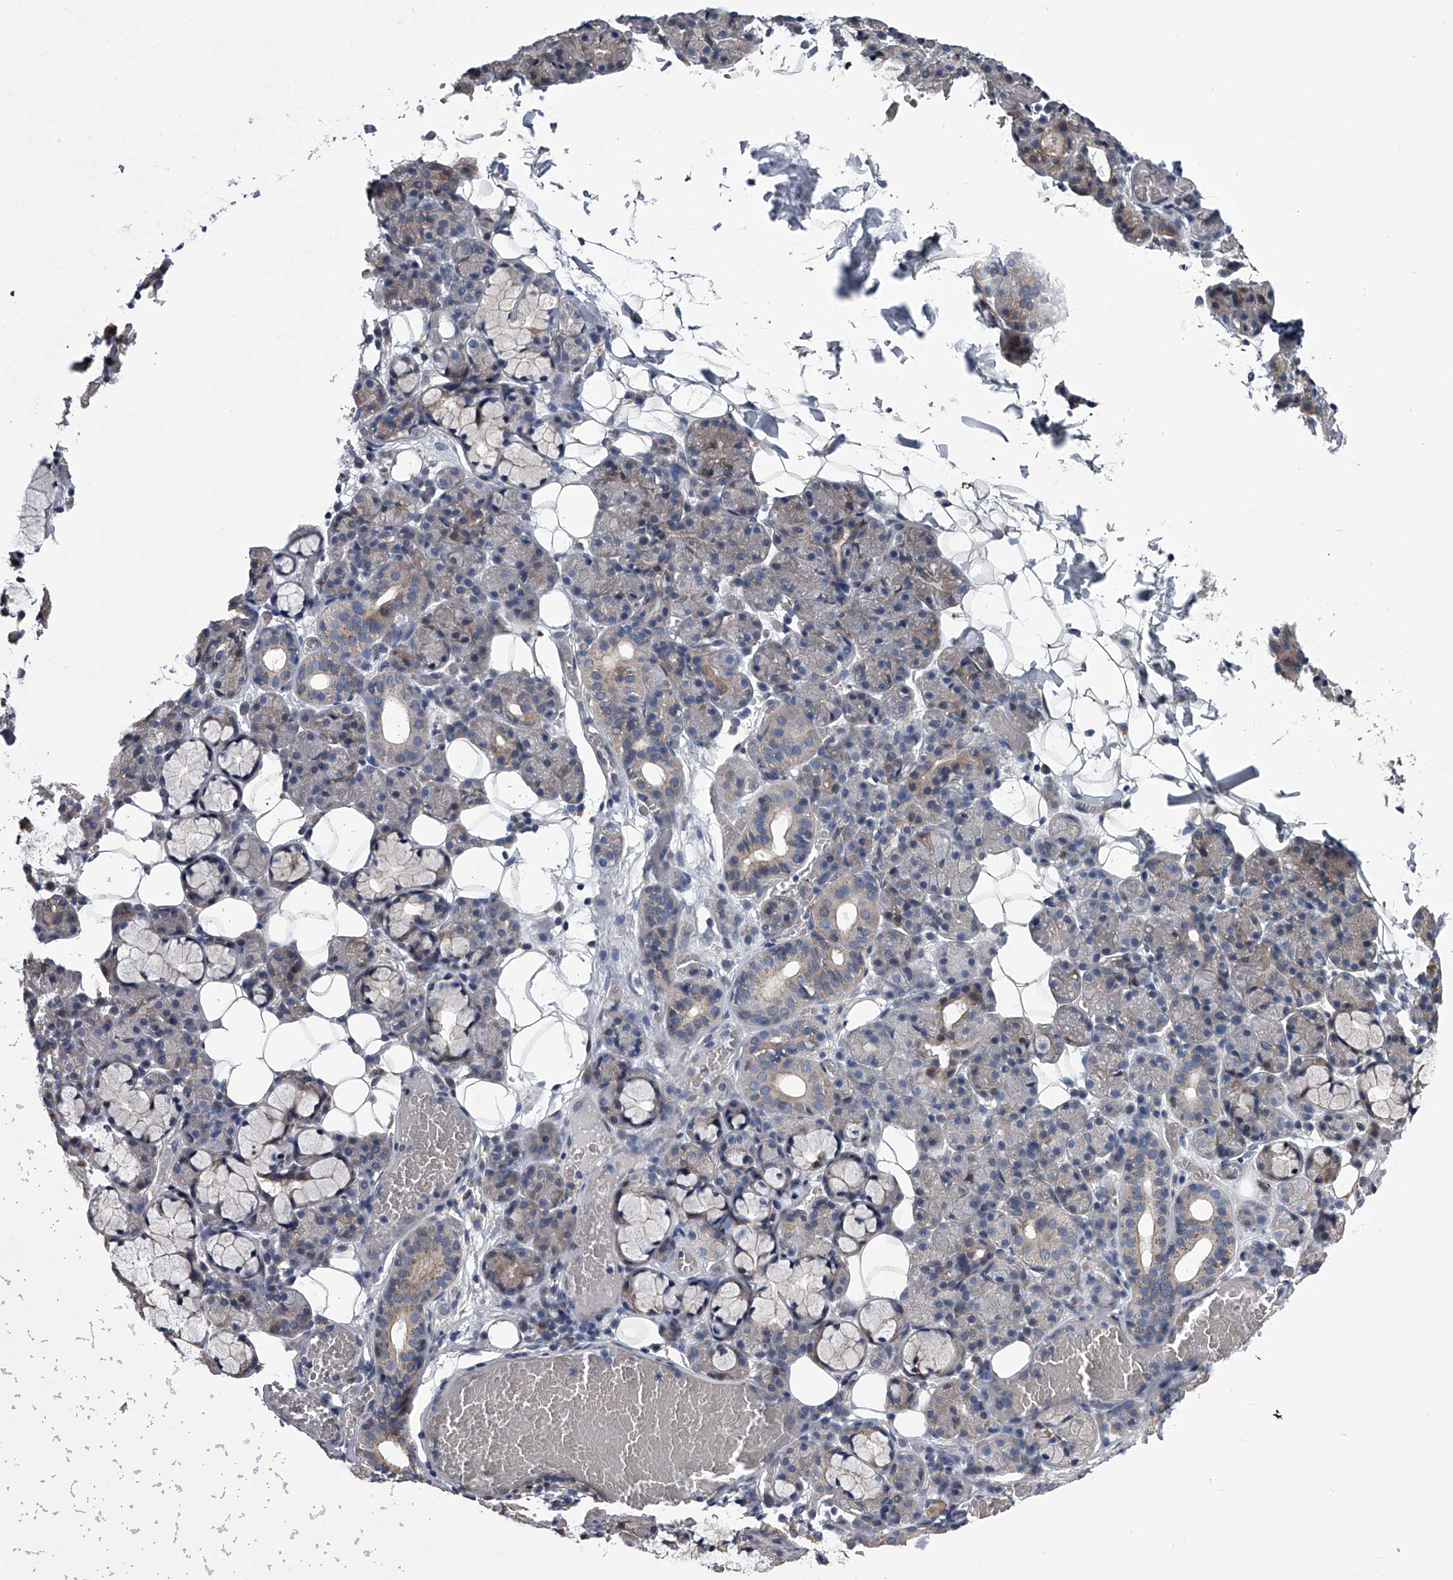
{"staining": {"intensity": "negative", "quantity": "none", "location": "none"}, "tissue": "salivary gland", "cell_type": "Glandular cells", "image_type": "normal", "snomed": [{"axis": "morphology", "description": "Normal tissue, NOS"}, {"axis": "topography", "description": "Salivary gland"}], "caption": "This is an immunohistochemistry (IHC) photomicrograph of benign salivary gland. There is no staining in glandular cells.", "gene": "ABCG1", "patient": {"sex": "male", "age": 63}}